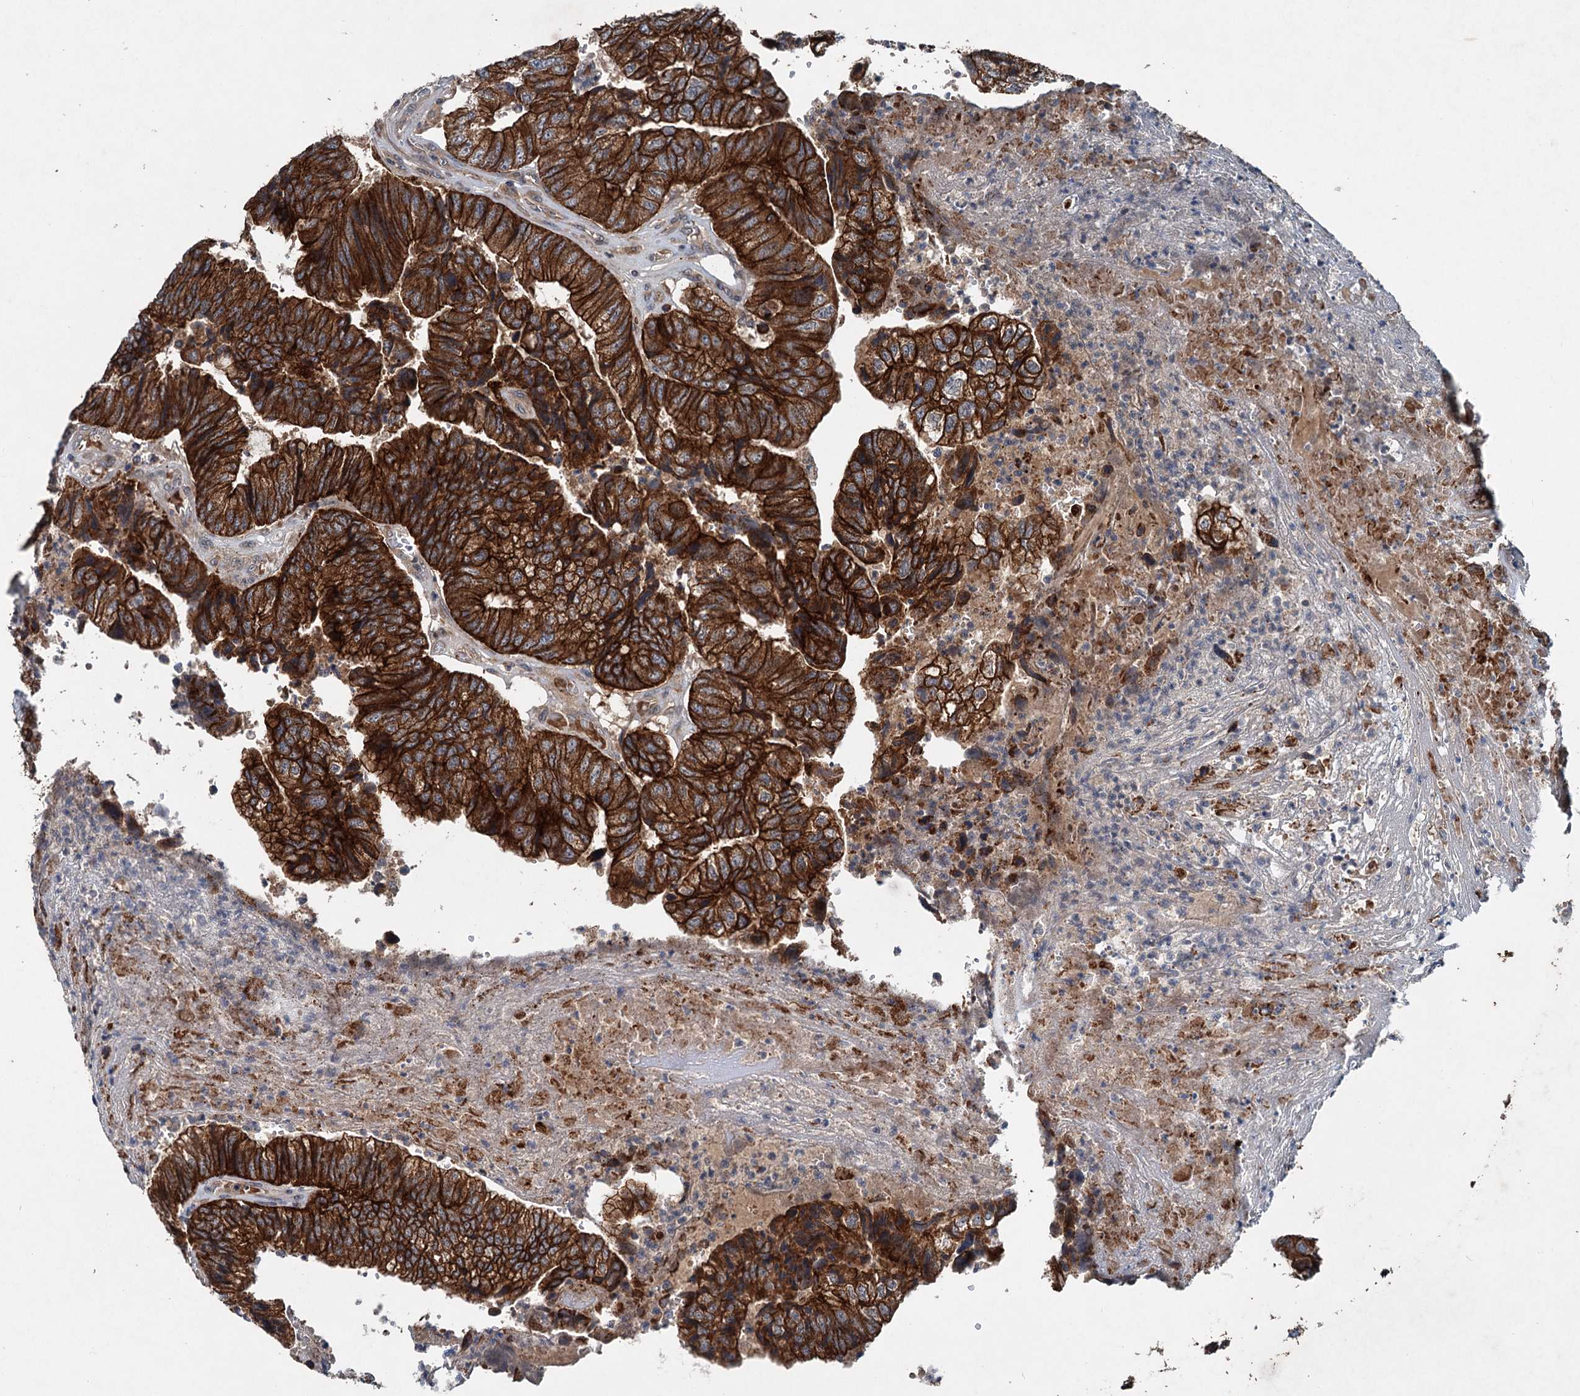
{"staining": {"intensity": "strong", "quantity": ">75%", "location": "cytoplasmic/membranous"}, "tissue": "colorectal cancer", "cell_type": "Tumor cells", "image_type": "cancer", "snomed": [{"axis": "morphology", "description": "Adenocarcinoma, NOS"}, {"axis": "topography", "description": "Colon"}], "caption": "Adenocarcinoma (colorectal) stained with immunohistochemistry (IHC) reveals strong cytoplasmic/membranous positivity in about >75% of tumor cells.", "gene": "N4BP2L2", "patient": {"sex": "female", "age": 67}}